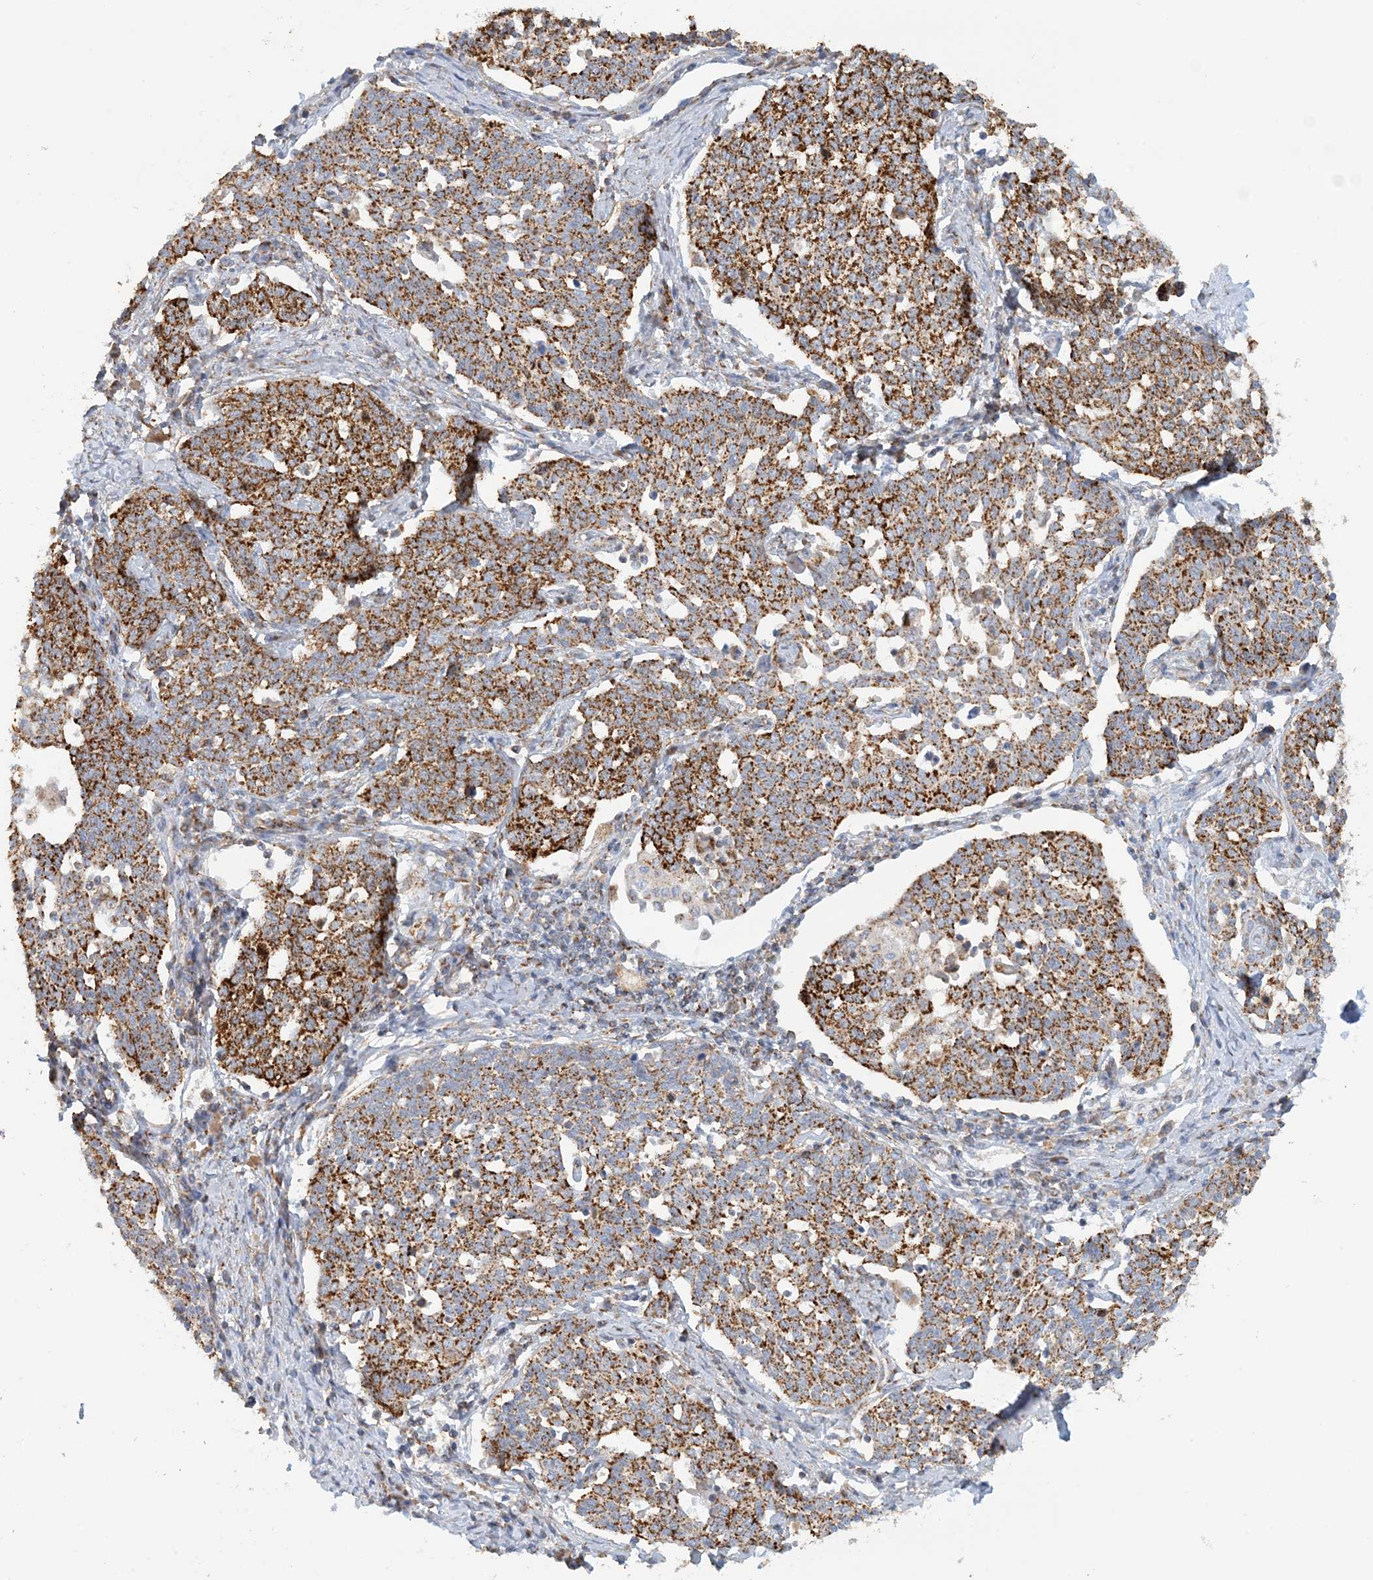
{"staining": {"intensity": "strong", "quantity": ">75%", "location": "cytoplasmic/membranous"}, "tissue": "cervical cancer", "cell_type": "Tumor cells", "image_type": "cancer", "snomed": [{"axis": "morphology", "description": "Squamous cell carcinoma, NOS"}, {"axis": "topography", "description": "Cervix"}], "caption": "IHC (DAB) staining of human cervical cancer (squamous cell carcinoma) displays strong cytoplasmic/membranous protein expression in about >75% of tumor cells. Using DAB (3,3'-diaminobenzidine) (brown) and hematoxylin (blue) stains, captured at high magnification using brightfield microscopy.", "gene": "COA3", "patient": {"sex": "female", "age": 34}}